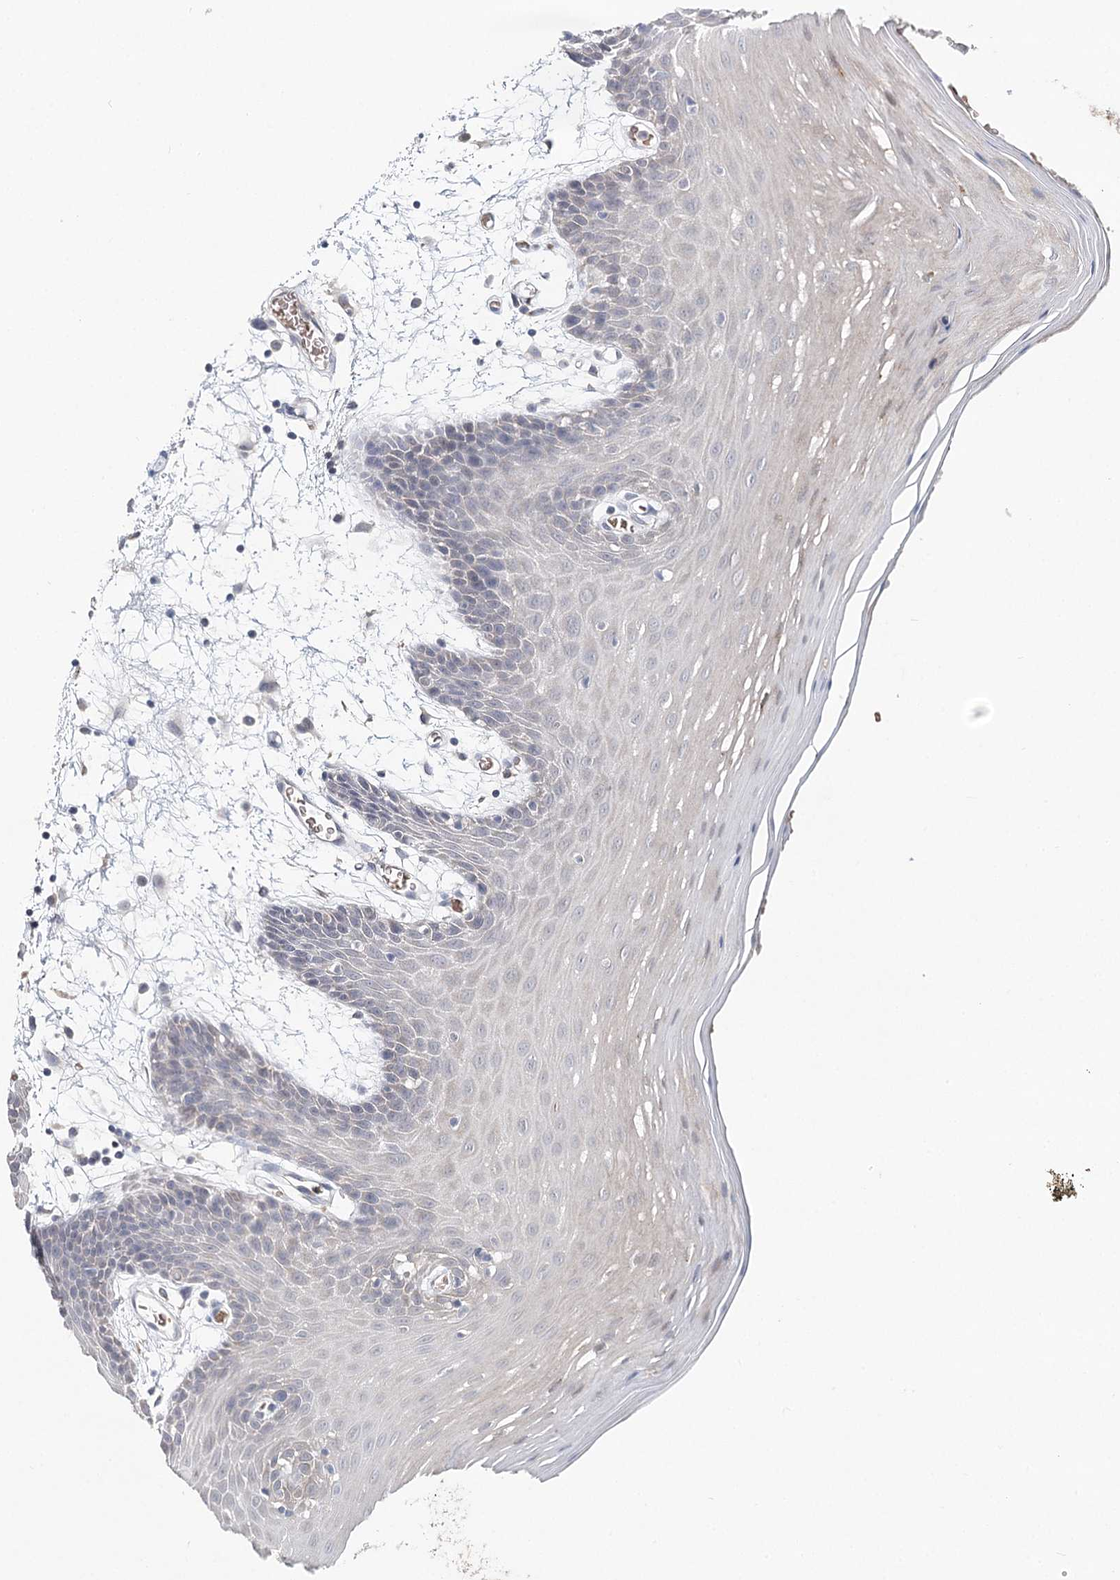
{"staining": {"intensity": "negative", "quantity": "none", "location": "none"}, "tissue": "oral mucosa", "cell_type": "Squamous epithelial cells", "image_type": "normal", "snomed": [{"axis": "morphology", "description": "Normal tissue, NOS"}, {"axis": "topography", "description": "Skeletal muscle"}, {"axis": "topography", "description": "Oral tissue"}, {"axis": "topography", "description": "Salivary gland"}, {"axis": "topography", "description": "Peripheral nerve tissue"}], "caption": "Squamous epithelial cells are negative for brown protein staining in normal oral mucosa. (IHC, brightfield microscopy, high magnification).", "gene": "FBXO7", "patient": {"sex": "male", "age": 54}}